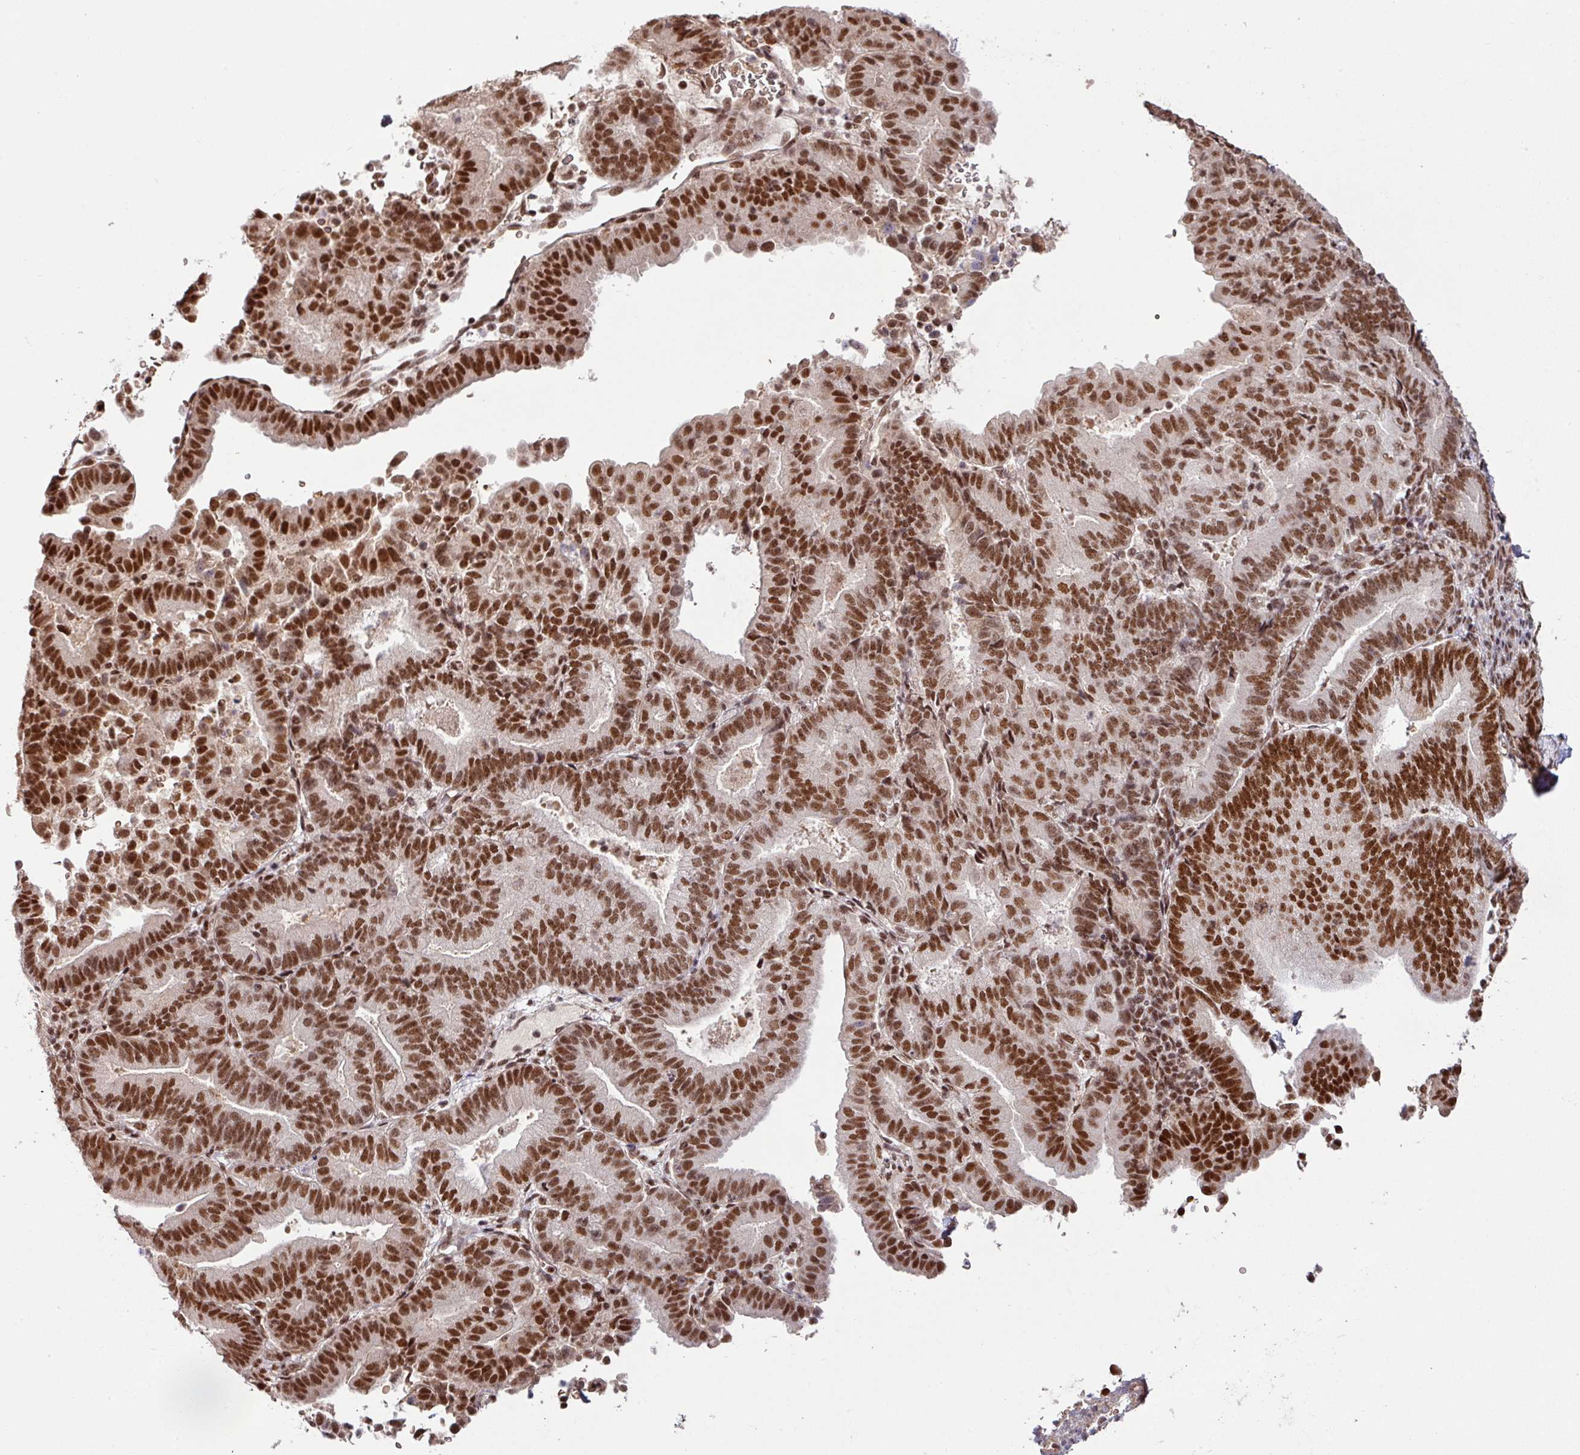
{"staining": {"intensity": "strong", "quantity": ">75%", "location": "nuclear"}, "tissue": "endometrial cancer", "cell_type": "Tumor cells", "image_type": "cancer", "snomed": [{"axis": "morphology", "description": "Adenocarcinoma, NOS"}, {"axis": "topography", "description": "Endometrium"}], "caption": "Protein staining shows strong nuclear expression in about >75% of tumor cells in endometrial adenocarcinoma. Nuclei are stained in blue.", "gene": "PHF23", "patient": {"sex": "female", "age": 70}}